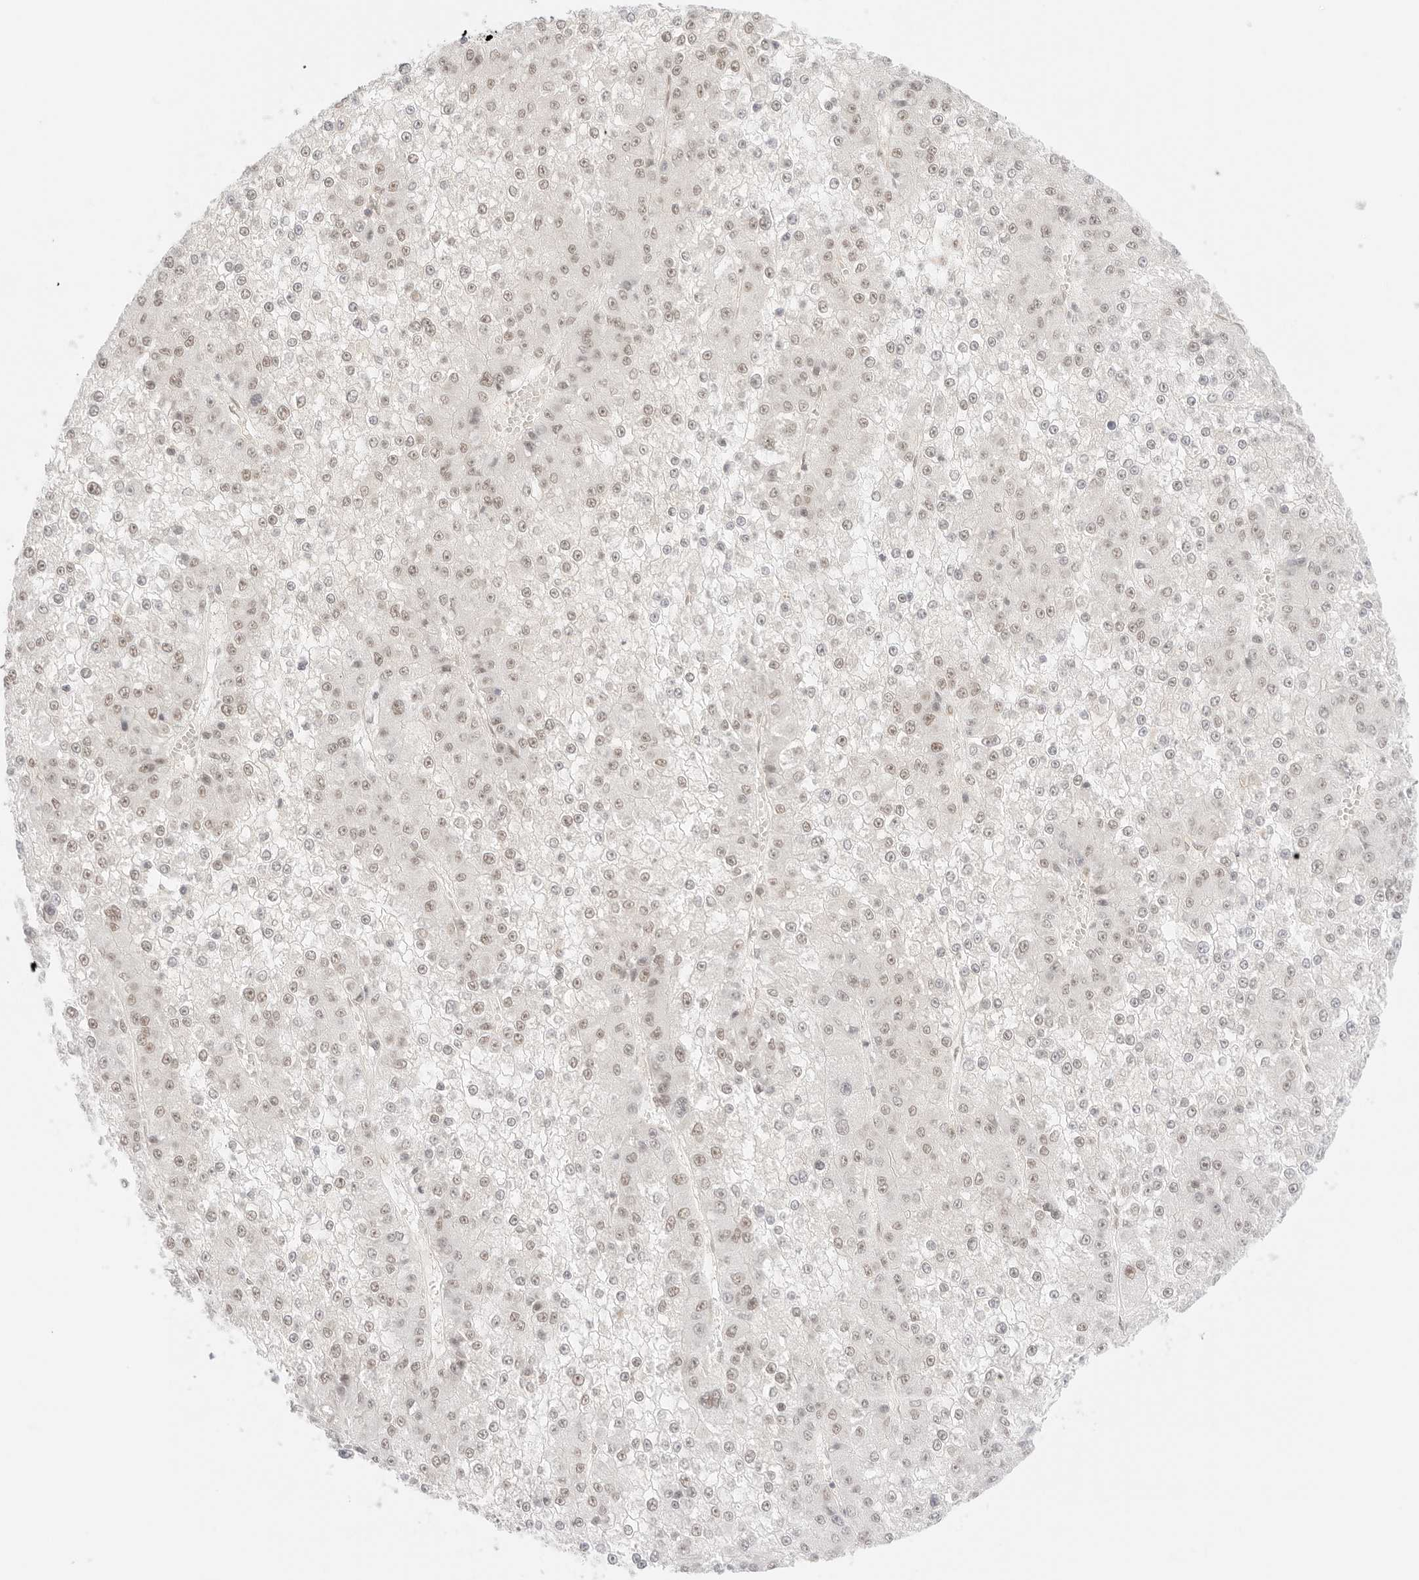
{"staining": {"intensity": "weak", "quantity": "25%-75%", "location": "nuclear"}, "tissue": "liver cancer", "cell_type": "Tumor cells", "image_type": "cancer", "snomed": [{"axis": "morphology", "description": "Carcinoma, Hepatocellular, NOS"}, {"axis": "topography", "description": "Liver"}], "caption": "A brown stain labels weak nuclear staining of a protein in human liver cancer tumor cells.", "gene": "ITGA6", "patient": {"sex": "female", "age": 73}}